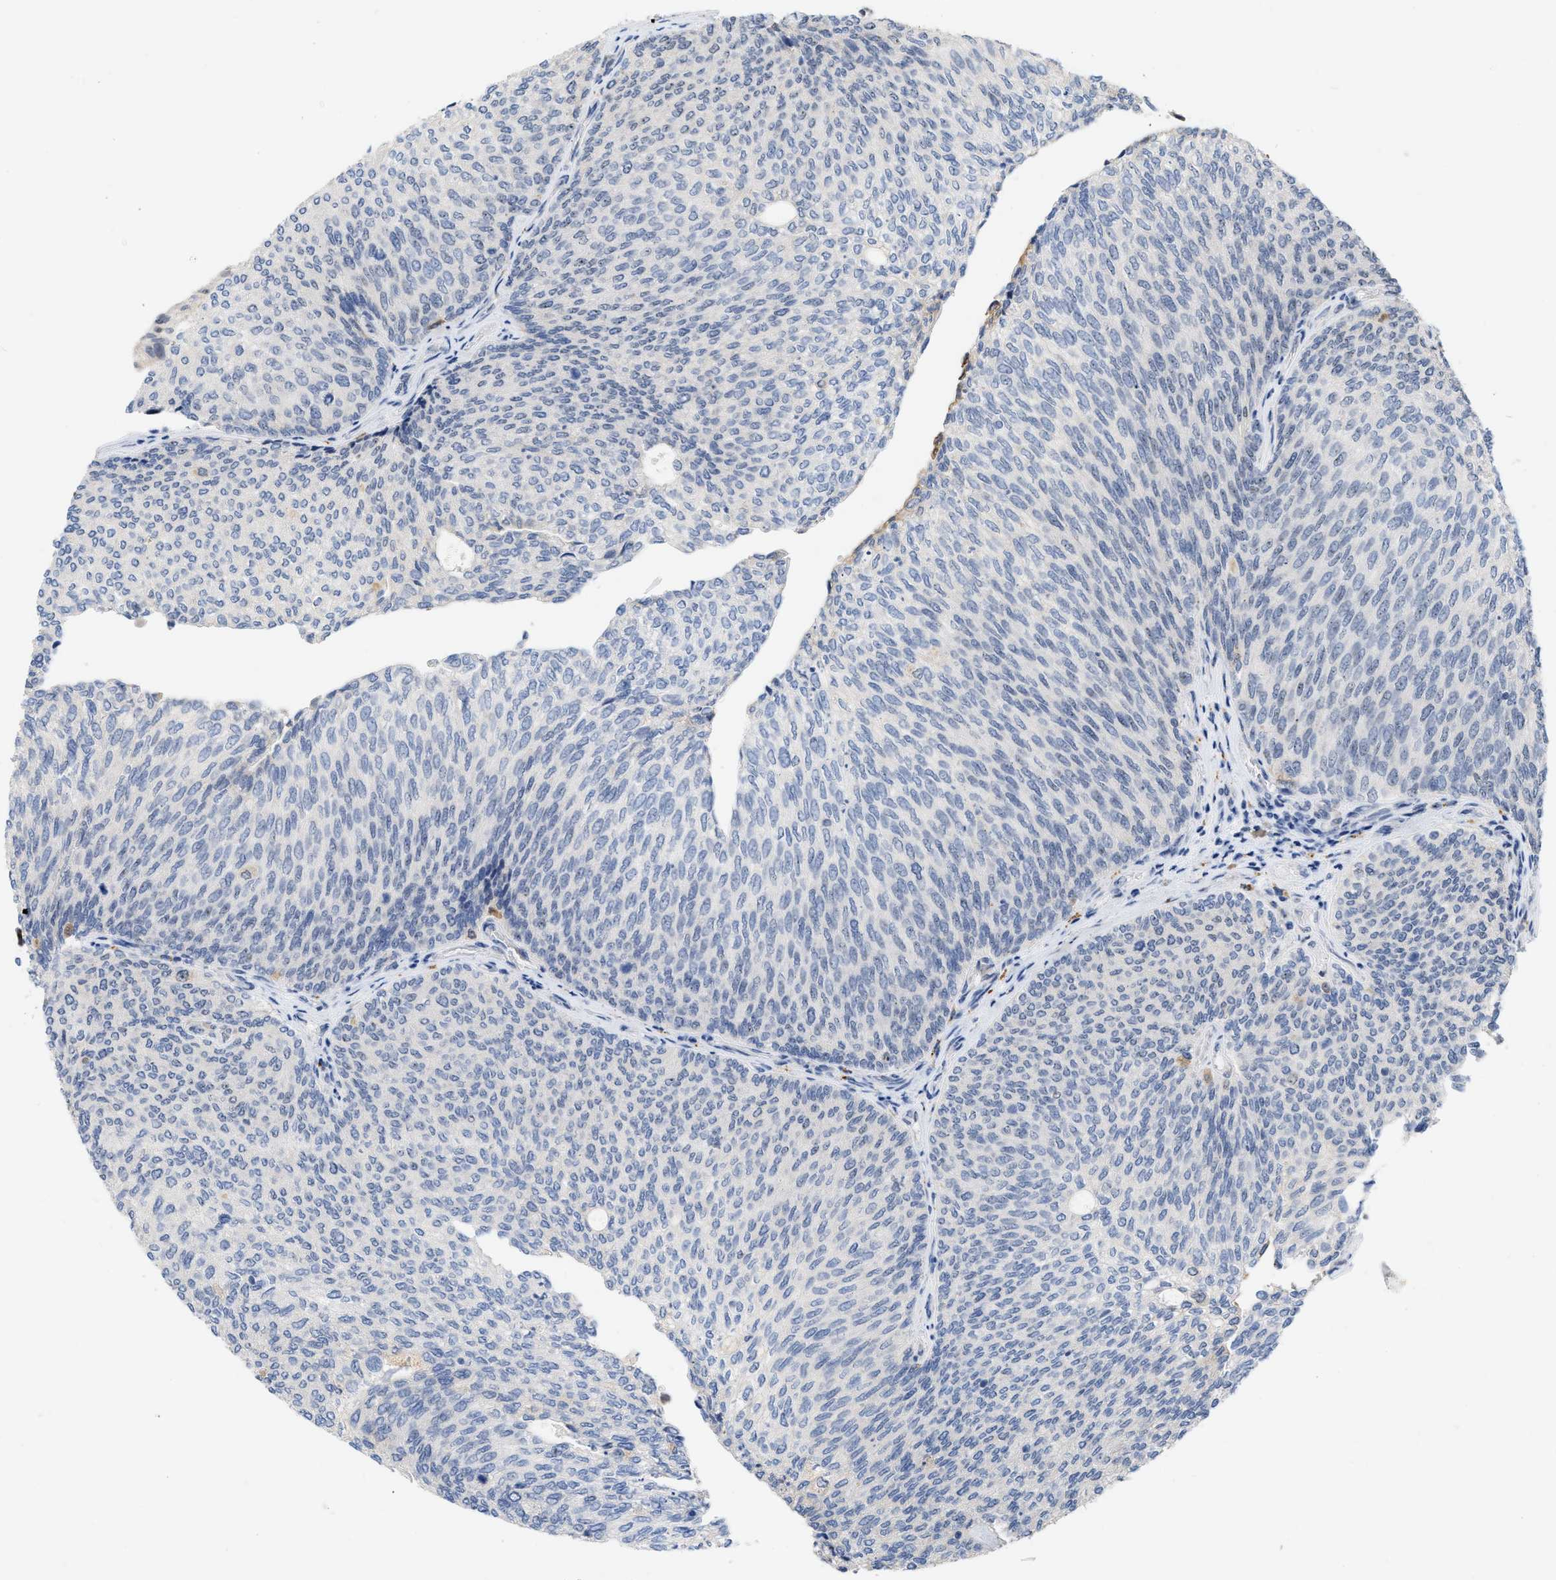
{"staining": {"intensity": "negative", "quantity": "none", "location": "none"}, "tissue": "urothelial cancer", "cell_type": "Tumor cells", "image_type": "cancer", "snomed": [{"axis": "morphology", "description": "Urothelial carcinoma, Low grade"}, {"axis": "topography", "description": "Urinary bladder"}], "caption": "The image demonstrates no significant expression in tumor cells of urothelial cancer.", "gene": "ELAC2", "patient": {"sex": "female", "age": 79}}